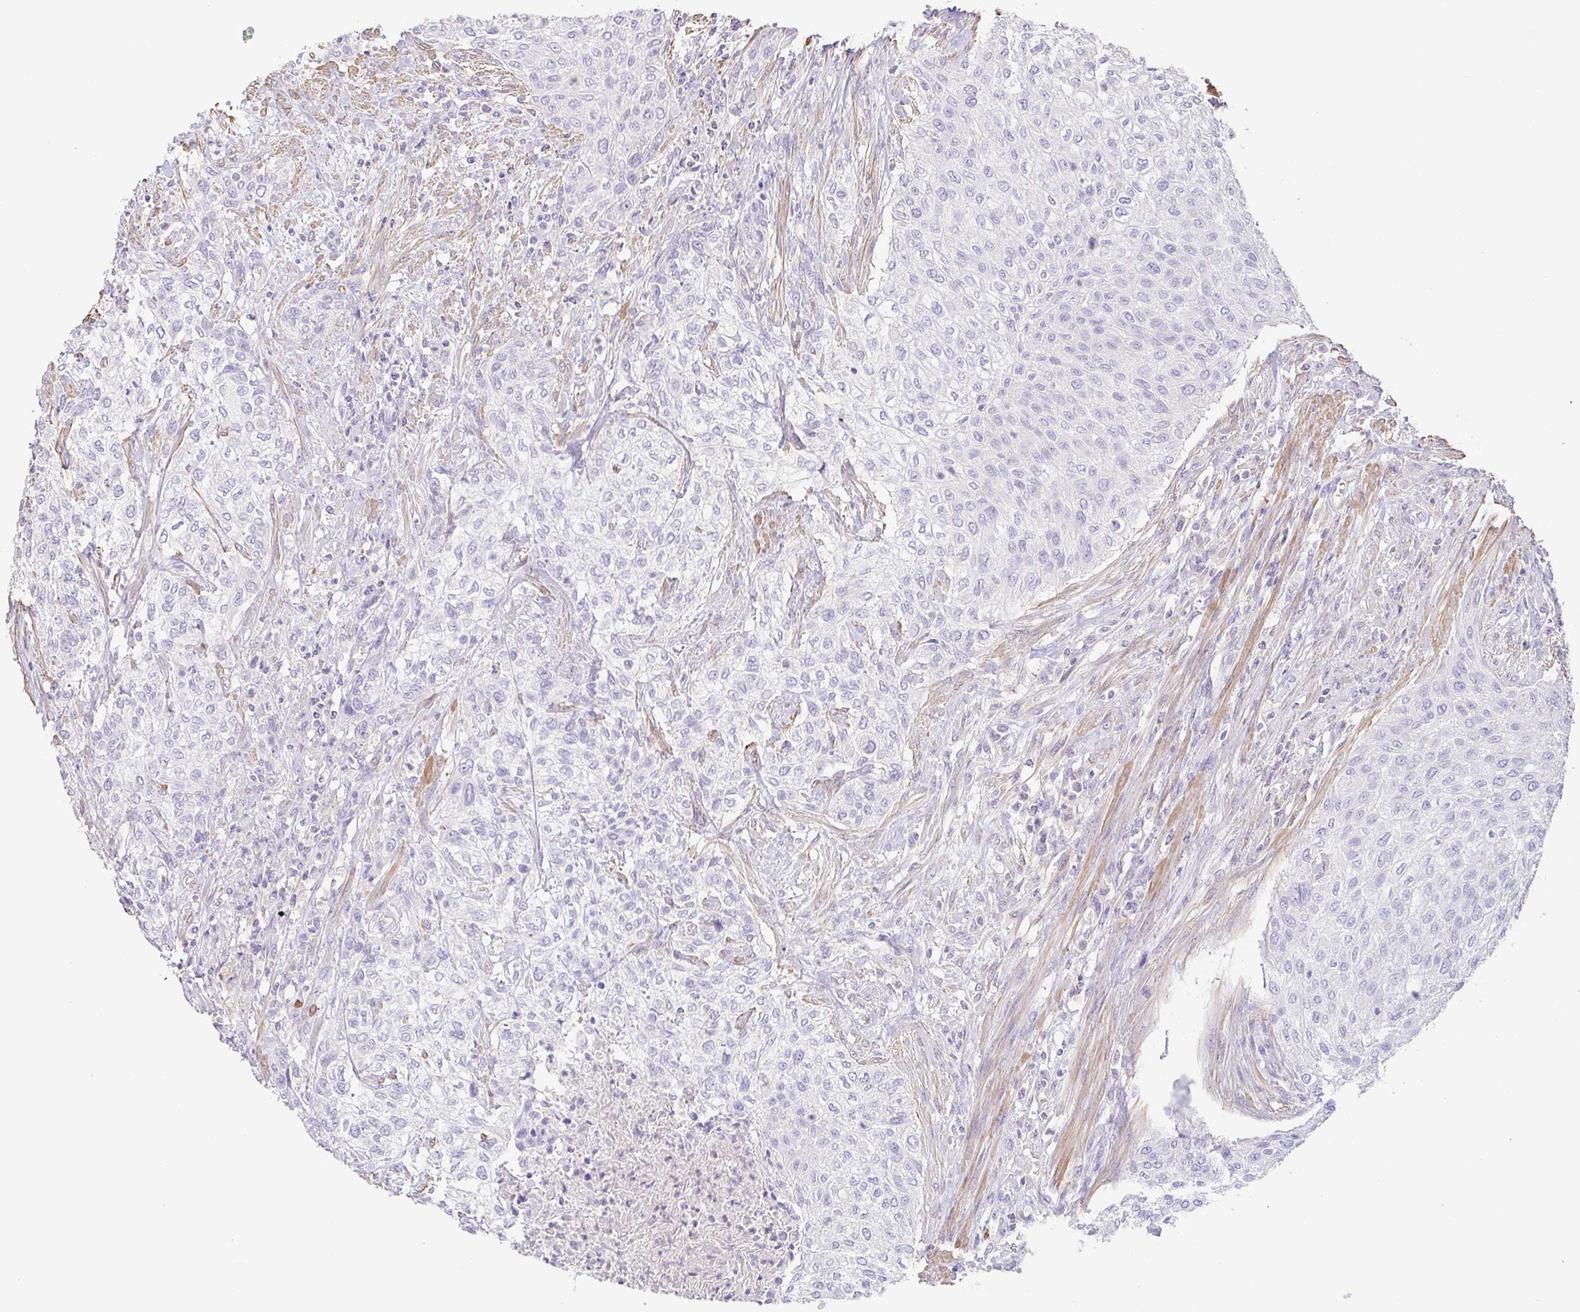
{"staining": {"intensity": "negative", "quantity": "none", "location": "none"}, "tissue": "urothelial cancer", "cell_type": "Tumor cells", "image_type": "cancer", "snomed": [{"axis": "morphology", "description": "Normal tissue, NOS"}, {"axis": "morphology", "description": "Urothelial carcinoma, NOS"}, {"axis": "topography", "description": "Urinary bladder"}, {"axis": "topography", "description": "Peripheral nerve tissue"}], "caption": "Tumor cells show no significant protein positivity in urothelial cancer. The staining is performed using DAB (3,3'-diaminobenzidine) brown chromogen with nuclei counter-stained in using hematoxylin.", "gene": "PYGM", "patient": {"sex": "male", "age": 35}}